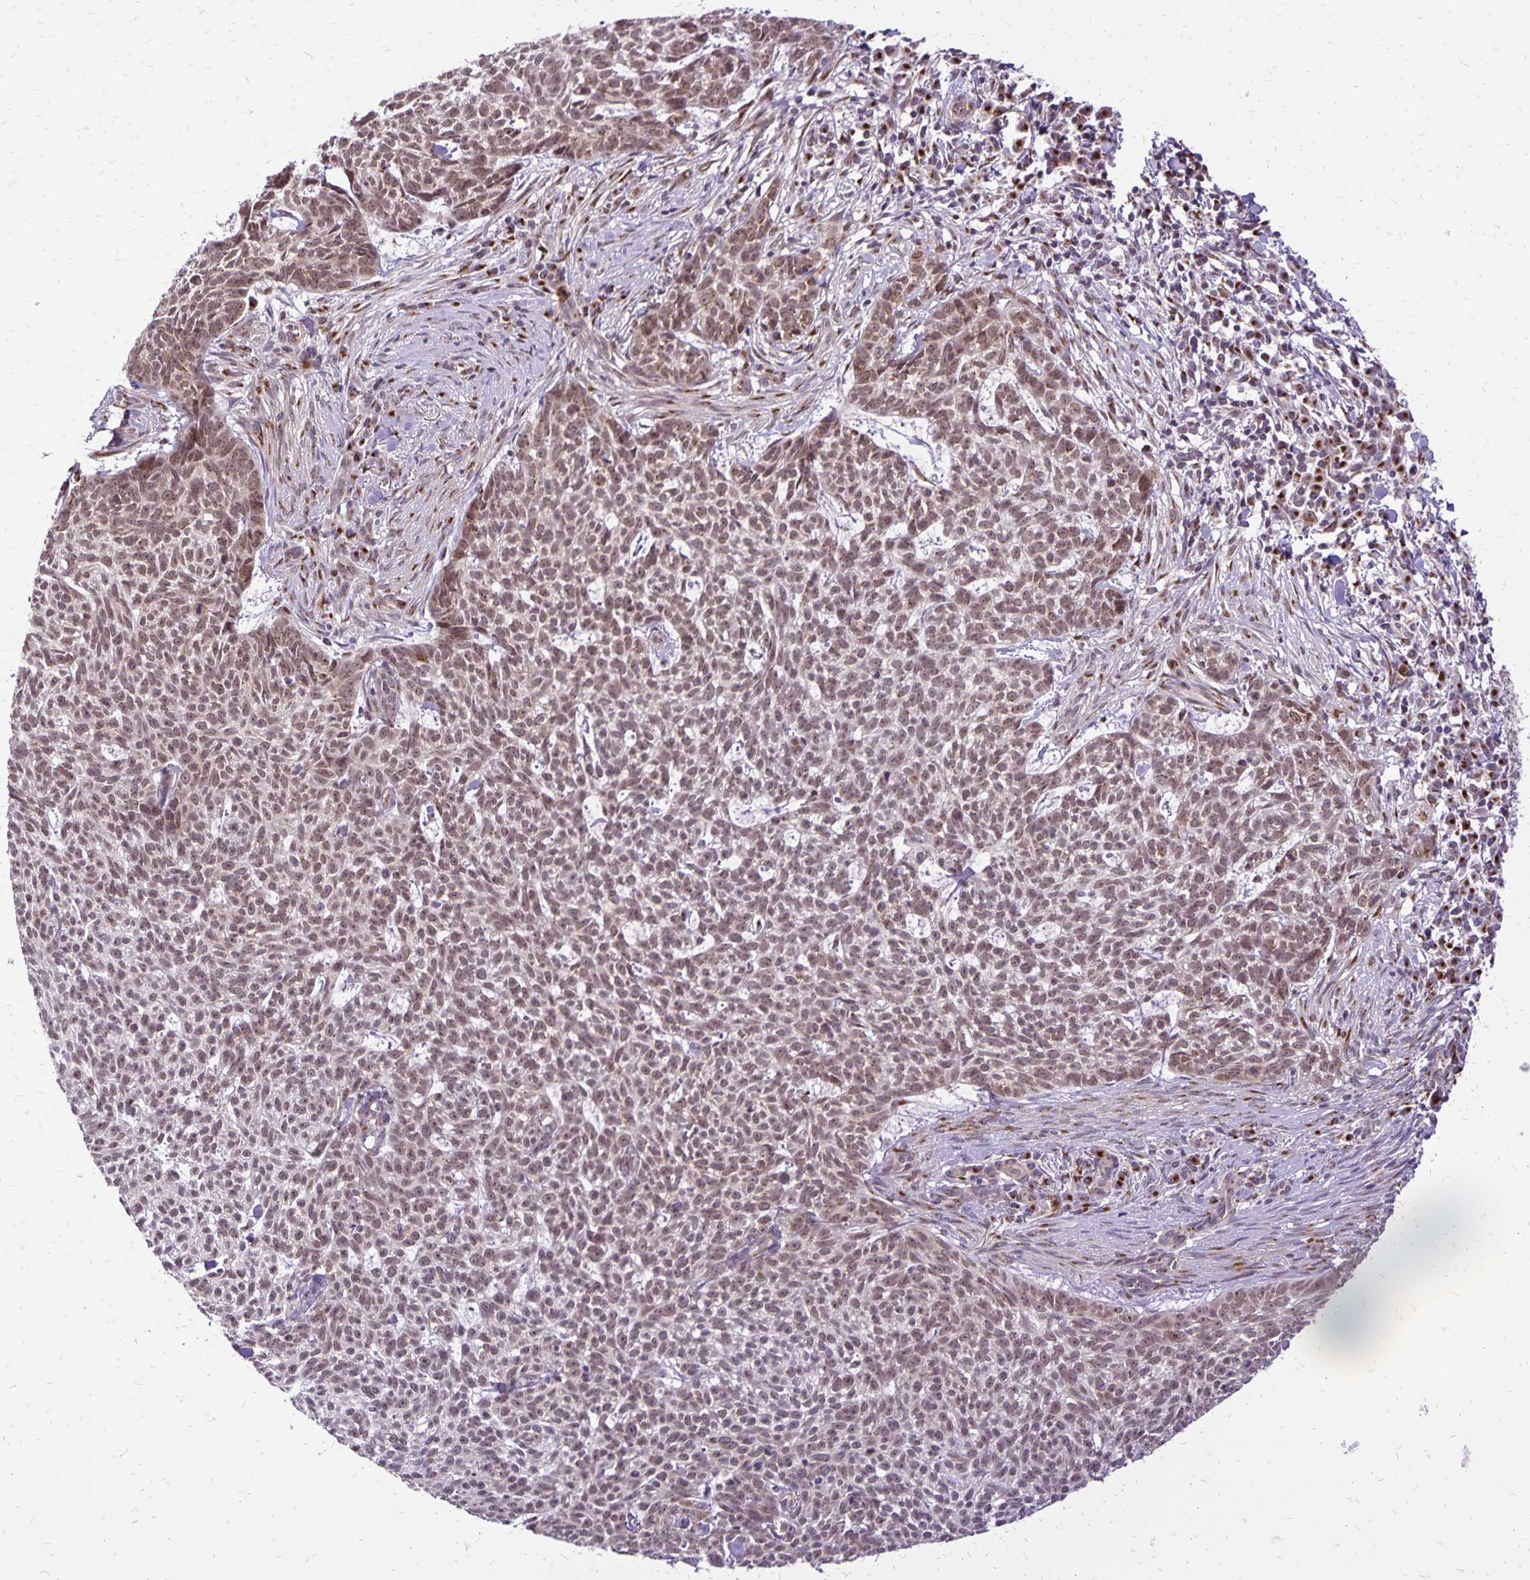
{"staining": {"intensity": "weak", "quantity": ">75%", "location": "cytoplasmic/membranous,nuclear"}, "tissue": "skin cancer", "cell_type": "Tumor cells", "image_type": "cancer", "snomed": [{"axis": "morphology", "description": "Basal cell carcinoma"}, {"axis": "topography", "description": "Skin"}], "caption": "The micrograph shows staining of skin cancer (basal cell carcinoma), revealing weak cytoplasmic/membranous and nuclear protein staining (brown color) within tumor cells.", "gene": "GOLGA5", "patient": {"sex": "female", "age": 93}}